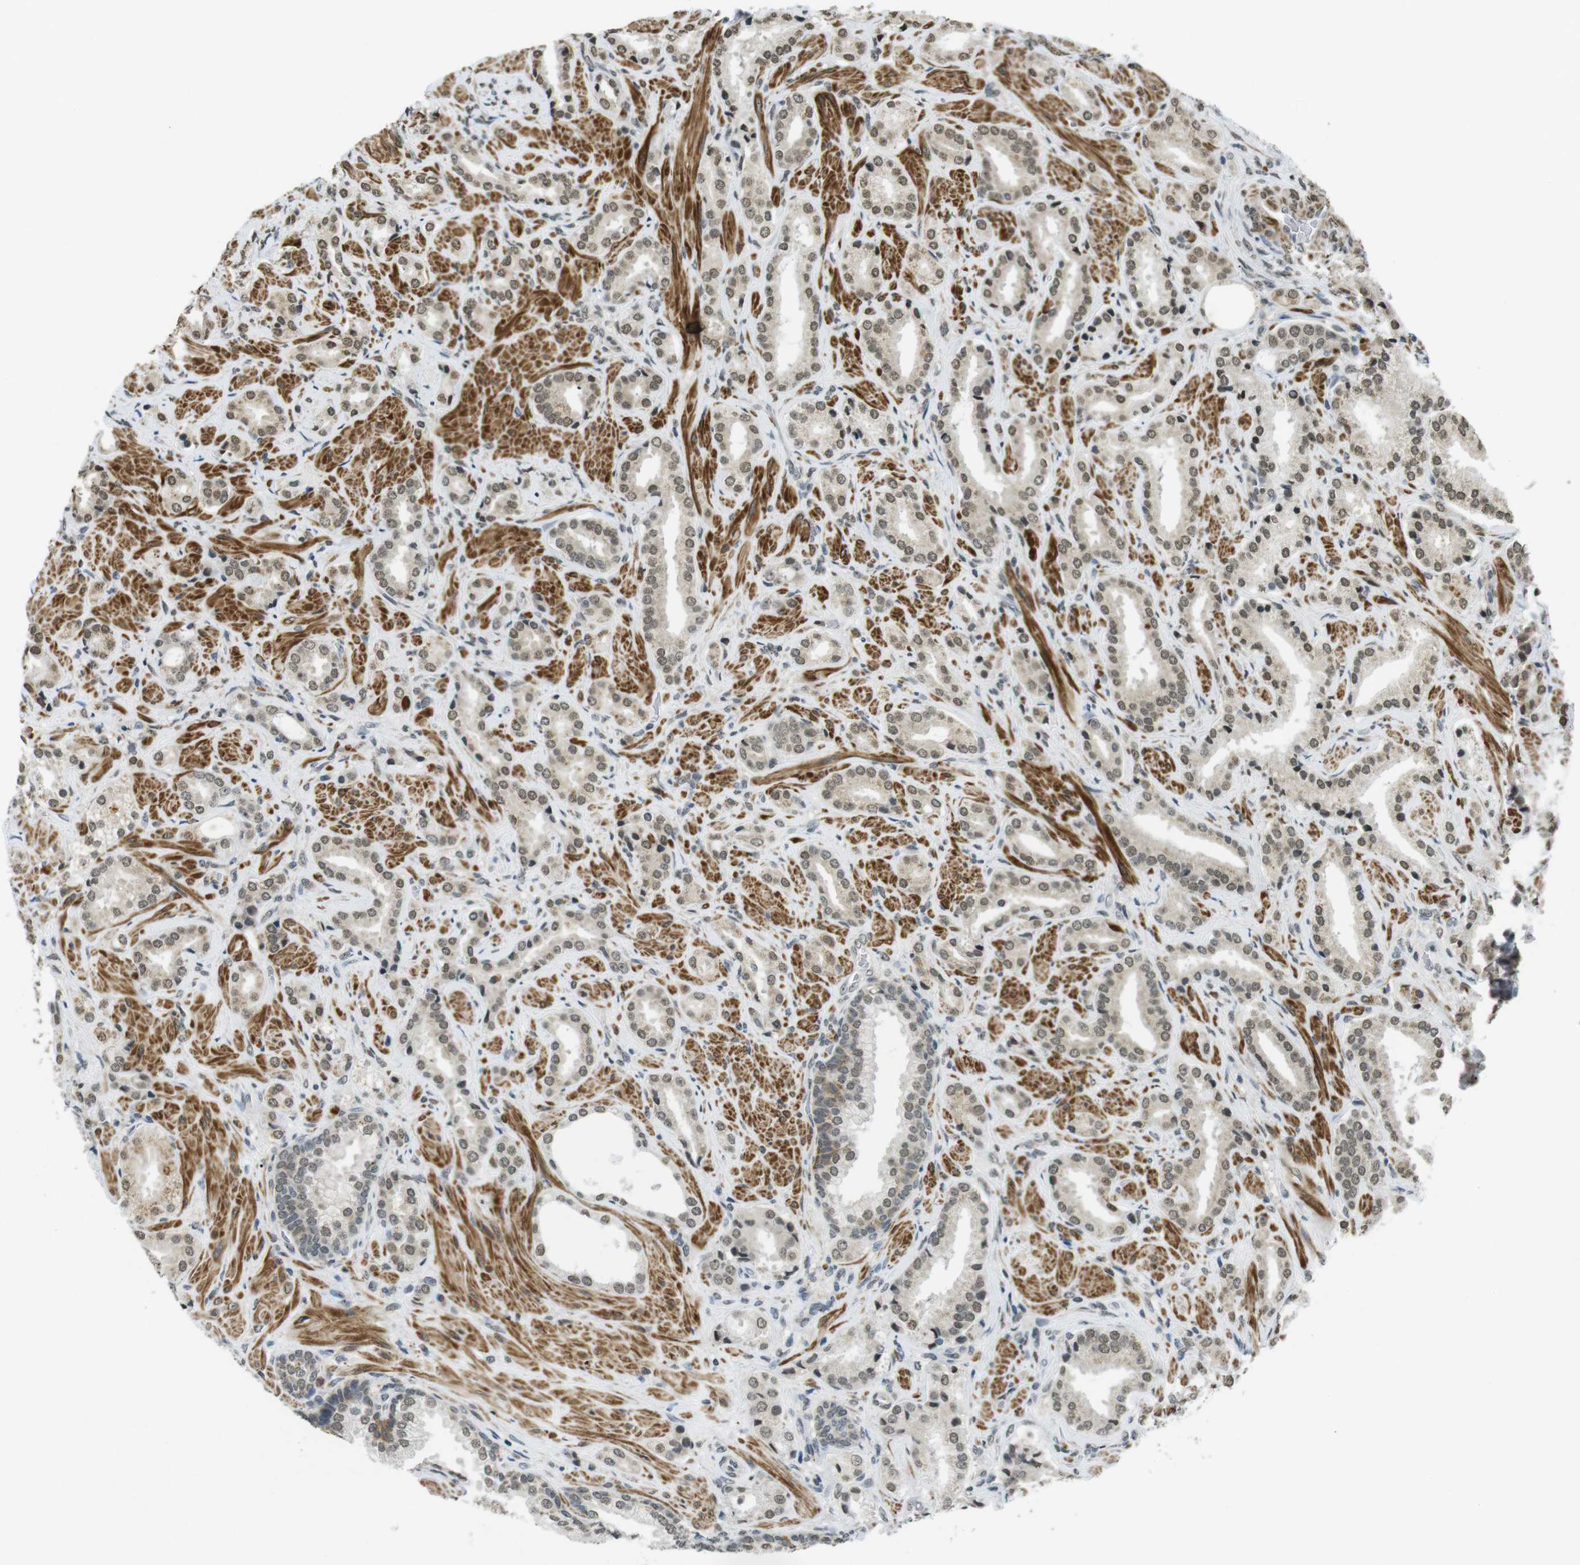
{"staining": {"intensity": "moderate", "quantity": ">75%", "location": "nuclear"}, "tissue": "prostate cancer", "cell_type": "Tumor cells", "image_type": "cancer", "snomed": [{"axis": "morphology", "description": "Adenocarcinoma, High grade"}, {"axis": "topography", "description": "Prostate"}], "caption": "The photomicrograph demonstrates immunohistochemical staining of adenocarcinoma (high-grade) (prostate). There is moderate nuclear positivity is present in approximately >75% of tumor cells.", "gene": "USP7", "patient": {"sex": "male", "age": 64}}